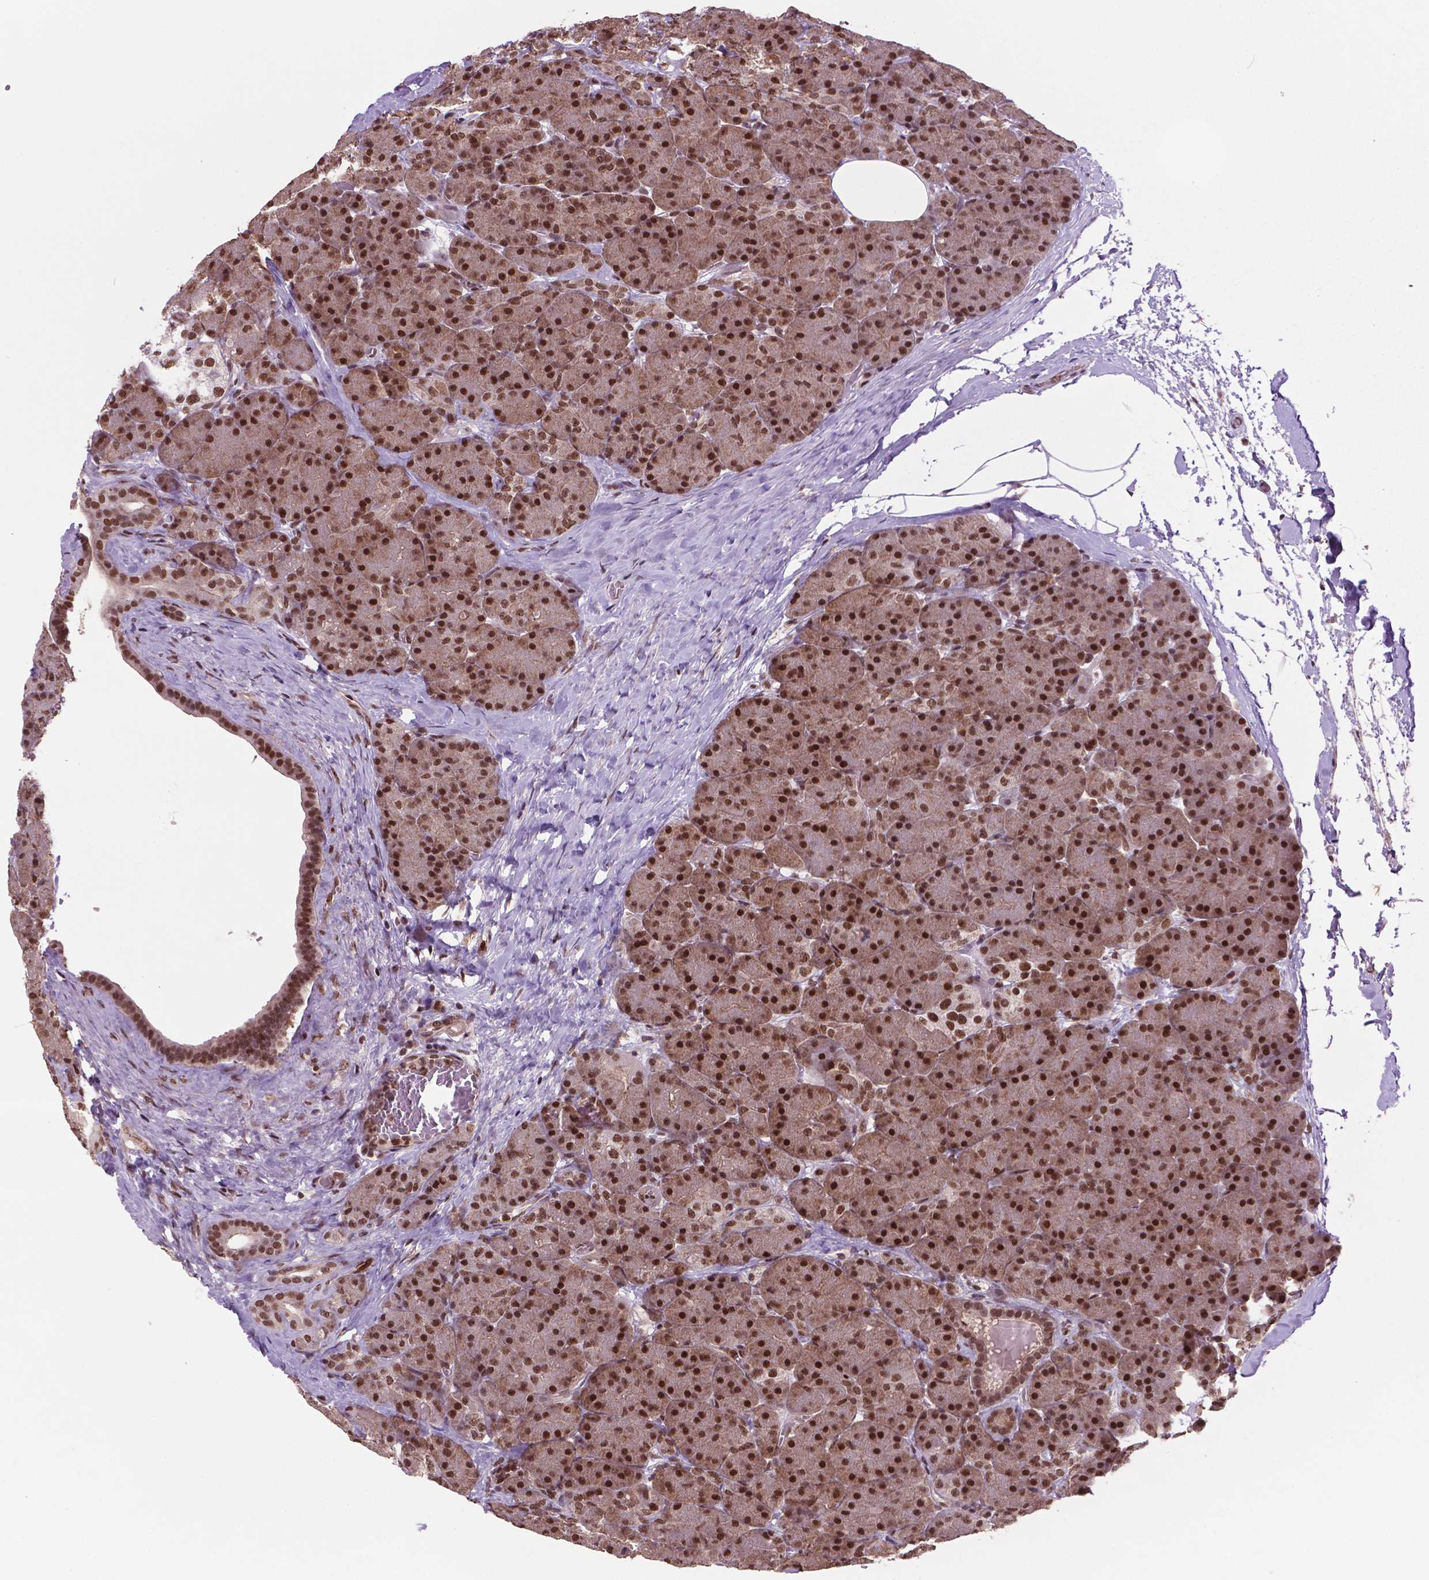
{"staining": {"intensity": "strong", "quantity": ">75%", "location": "cytoplasmic/membranous,nuclear"}, "tissue": "pancreas", "cell_type": "Exocrine glandular cells", "image_type": "normal", "snomed": [{"axis": "morphology", "description": "Normal tissue, NOS"}, {"axis": "topography", "description": "Pancreas"}], "caption": "Approximately >75% of exocrine glandular cells in unremarkable pancreas demonstrate strong cytoplasmic/membranous,nuclear protein positivity as visualized by brown immunohistochemical staining.", "gene": "SIRT6", "patient": {"sex": "male", "age": 57}}